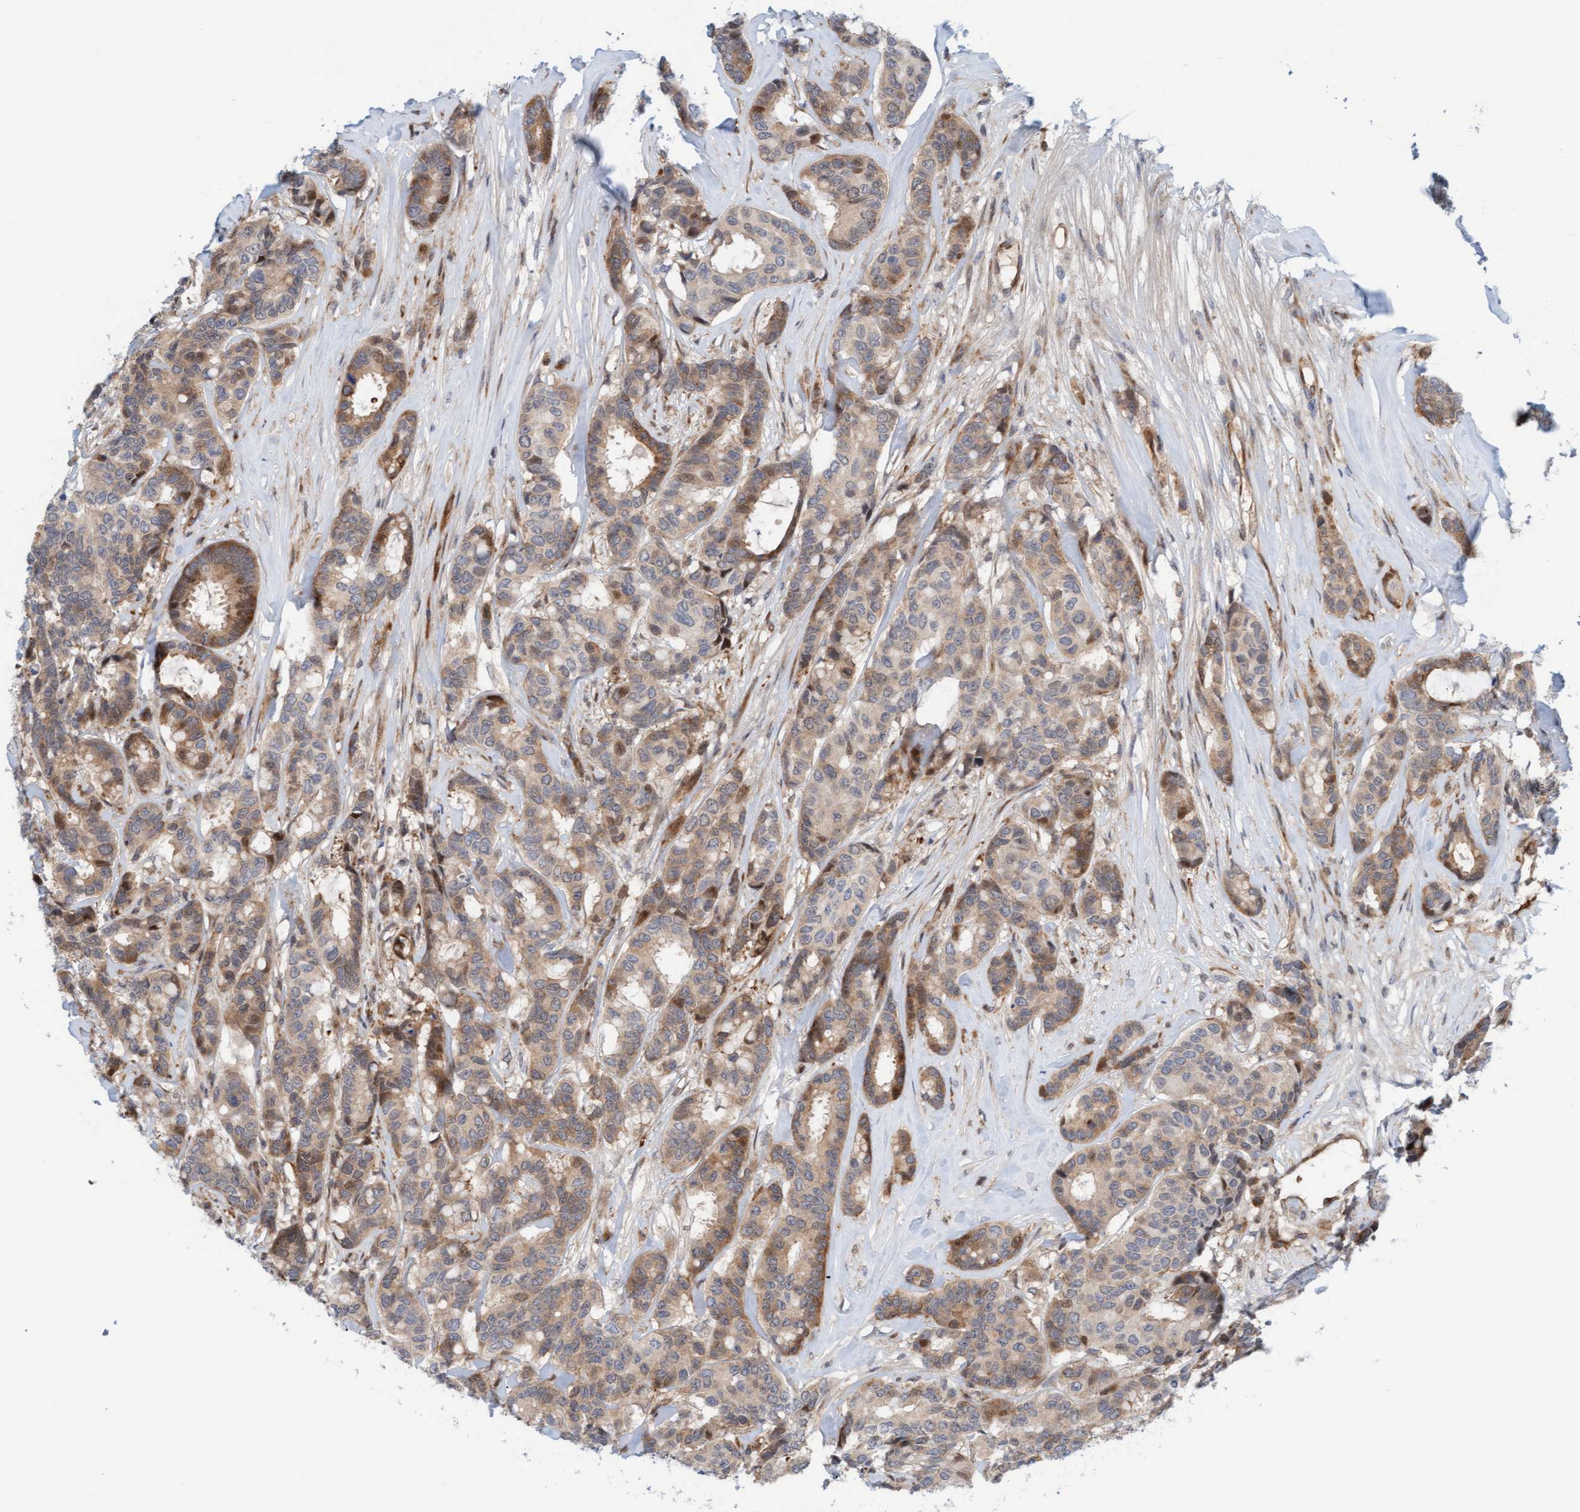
{"staining": {"intensity": "moderate", "quantity": ">75%", "location": "cytoplasmic/membranous"}, "tissue": "breast cancer", "cell_type": "Tumor cells", "image_type": "cancer", "snomed": [{"axis": "morphology", "description": "Duct carcinoma"}, {"axis": "topography", "description": "Breast"}], "caption": "Protein expression analysis of breast intraductal carcinoma exhibits moderate cytoplasmic/membranous staining in about >75% of tumor cells.", "gene": "EIF4EBP1", "patient": {"sex": "female", "age": 87}}